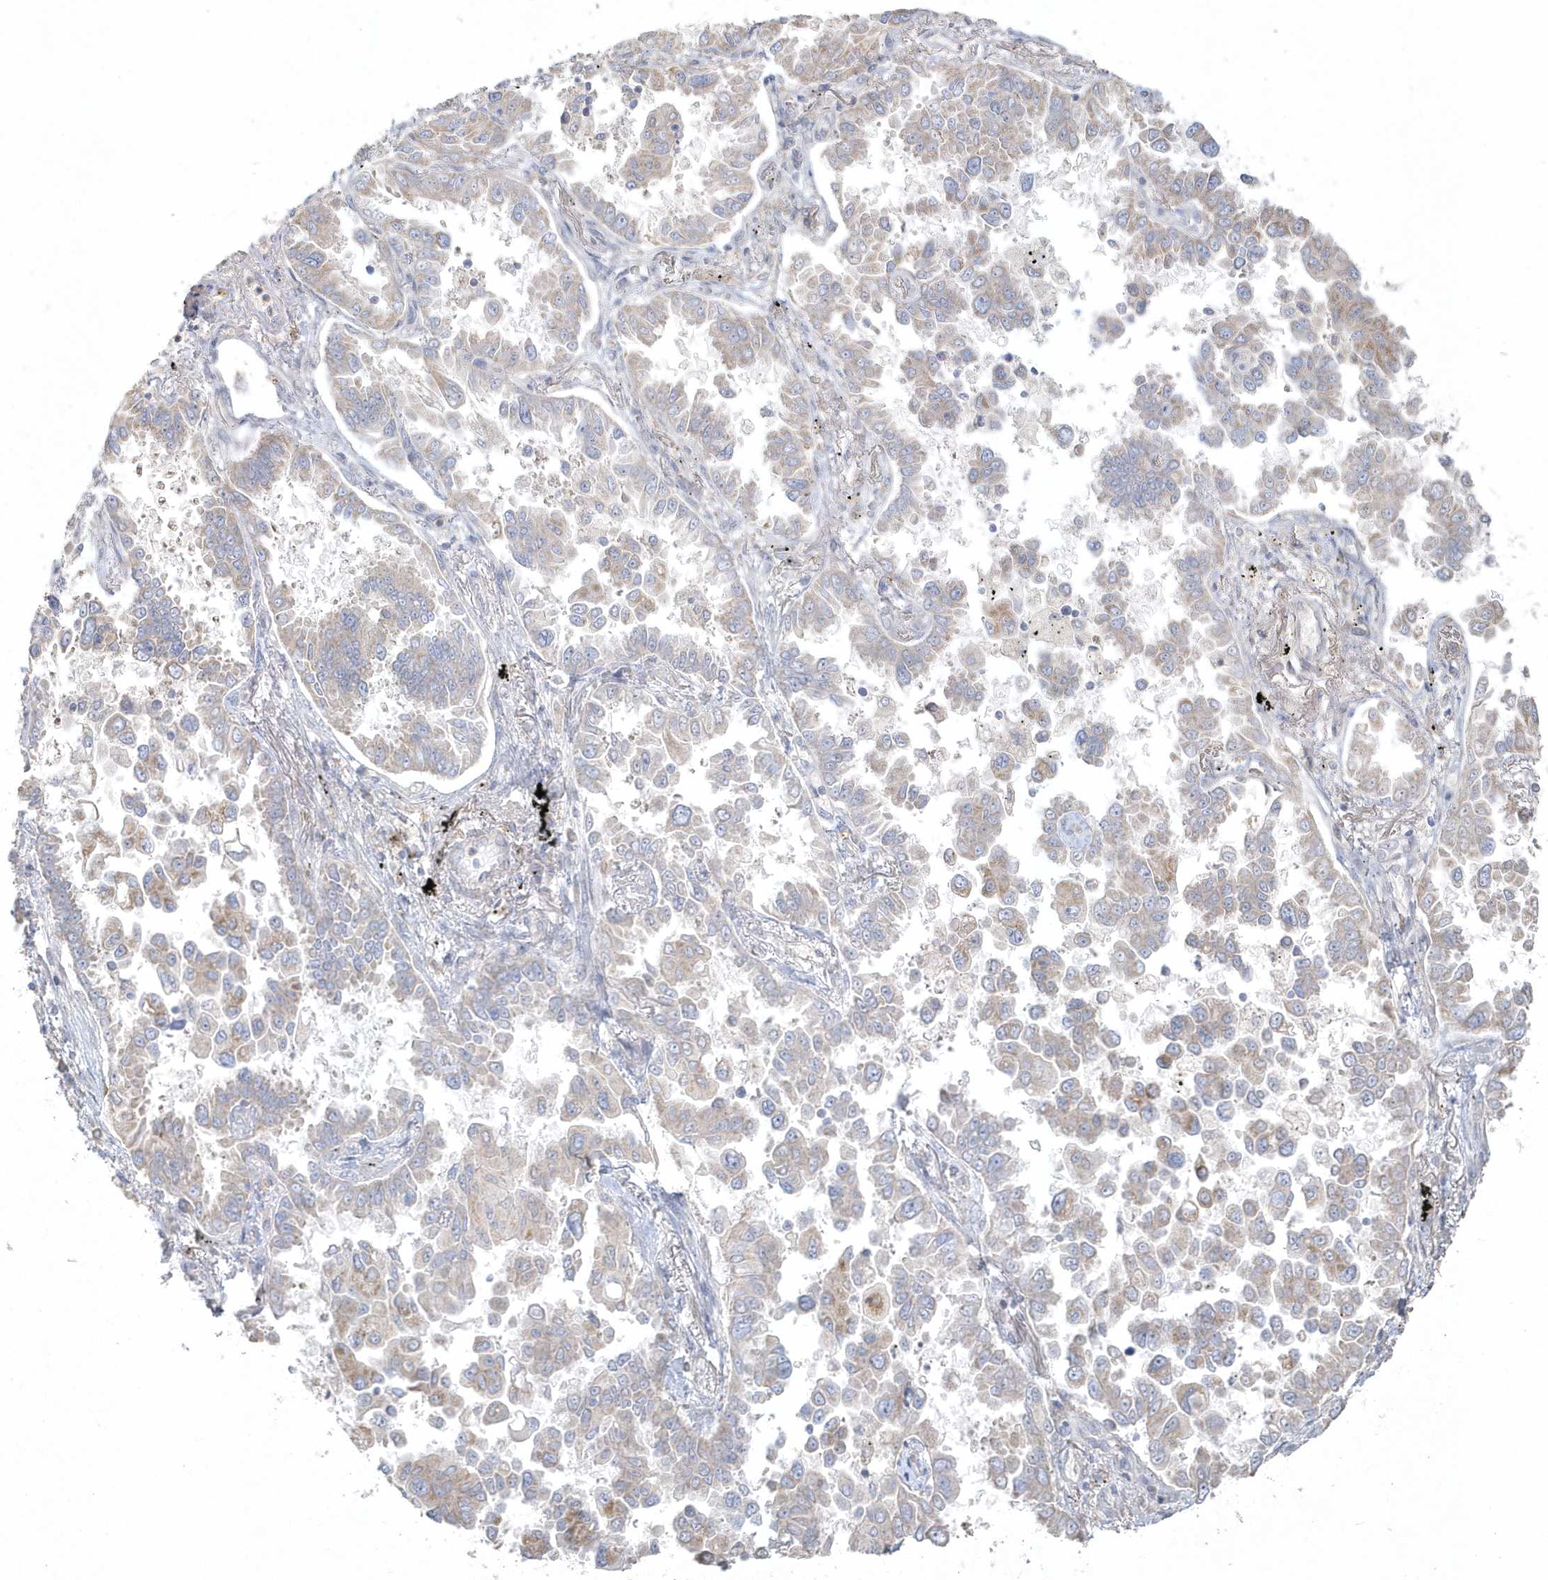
{"staining": {"intensity": "moderate", "quantity": "<25%", "location": "cytoplasmic/membranous"}, "tissue": "lung cancer", "cell_type": "Tumor cells", "image_type": "cancer", "snomed": [{"axis": "morphology", "description": "Adenocarcinoma, NOS"}, {"axis": "topography", "description": "Lung"}], "caption": "This image reveals adenocarcinoma (lung) stained with IHC to label a protein in brown. The cytoplasmic/membranous of tumor cells show moderate positivity for the protein. Nuclei are counter-stained blue.", "gene": "BLTP3A", "patient": {"sex": "female", "age": 67}}